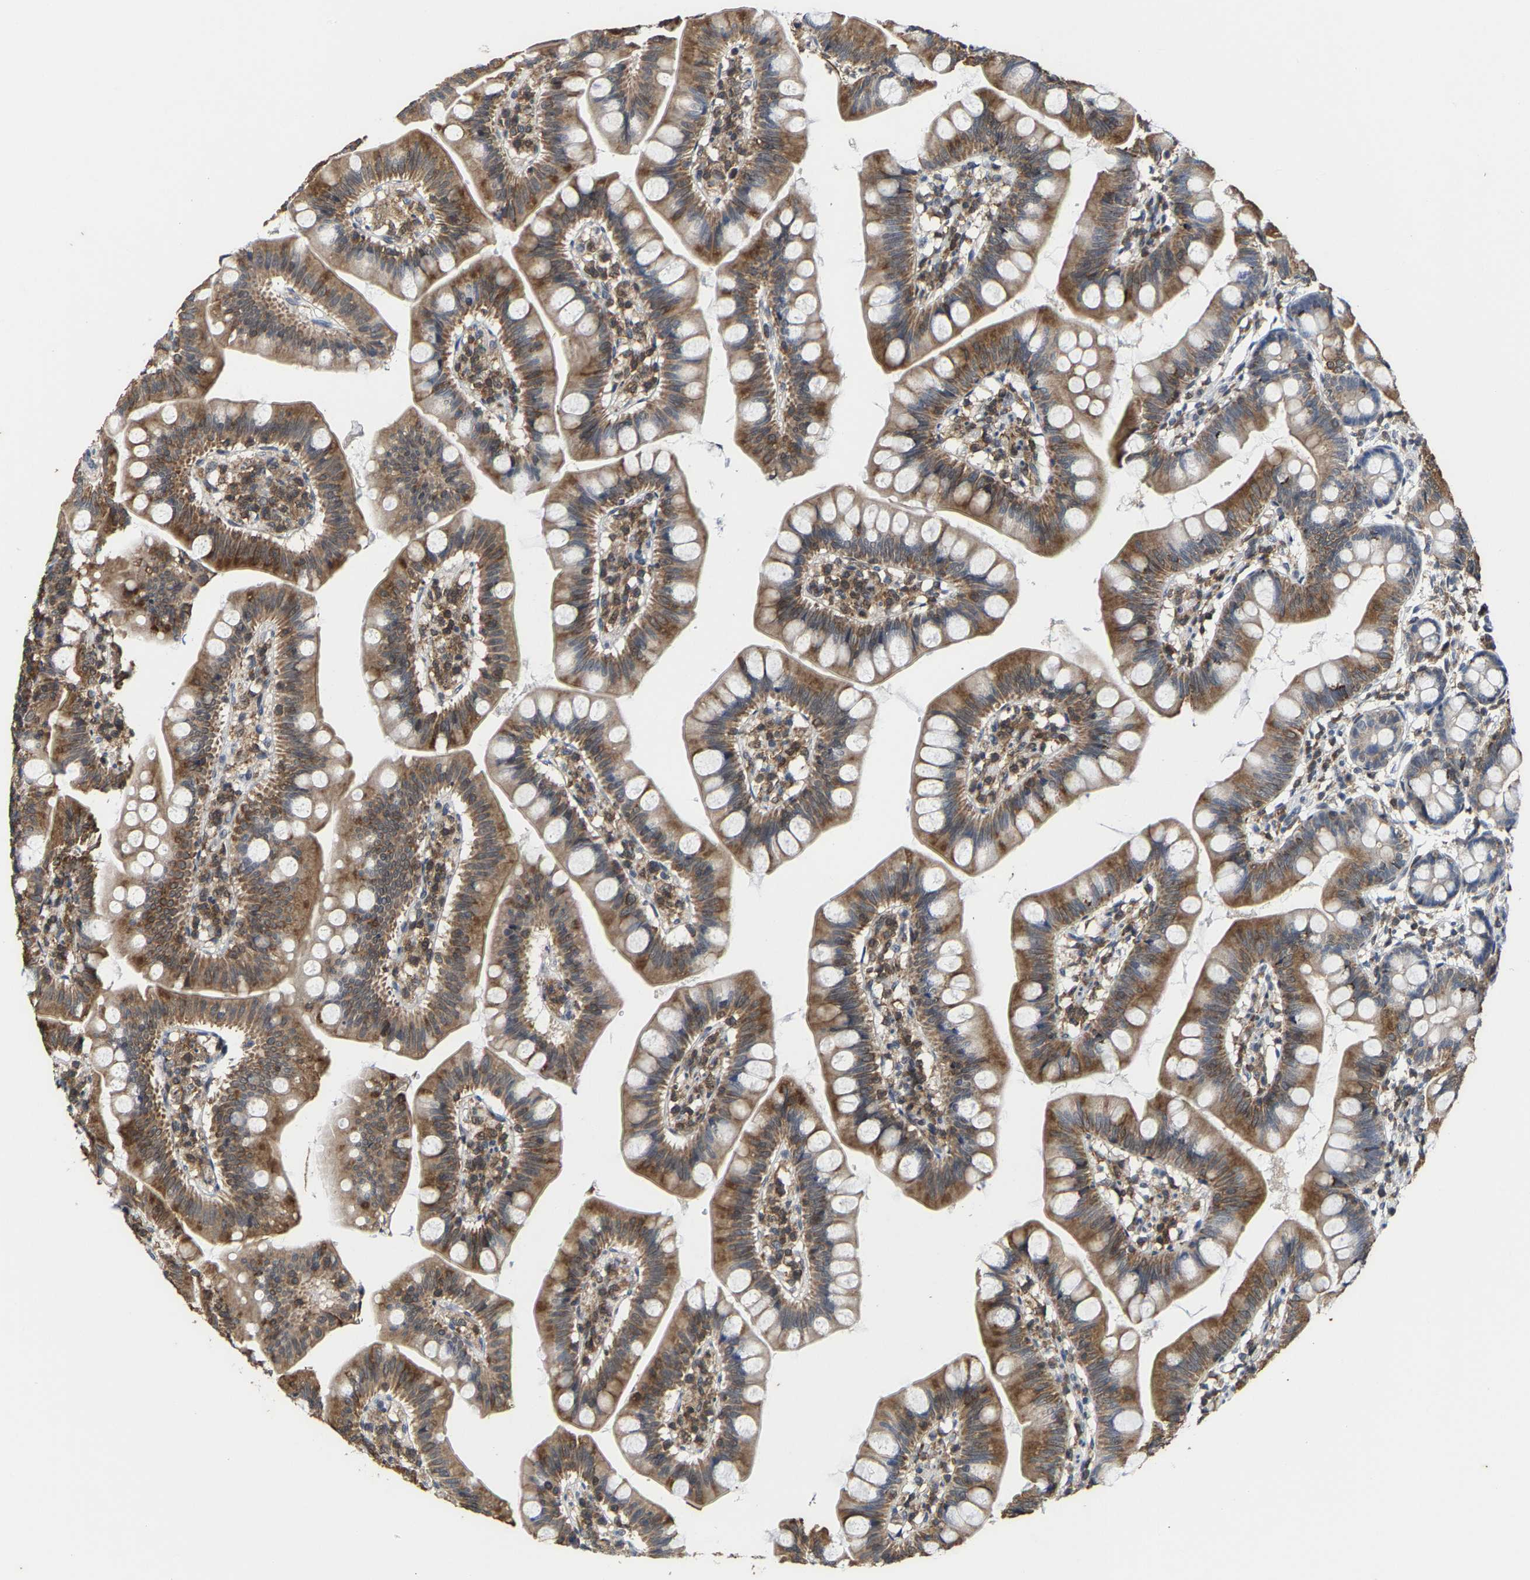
{"staining": {"intensity": "moderate", "quantity": ">75%", "location": "cytoplasmic/membranous"}, "tissue": "small intestine", "cell_type": "Glandular cells", "image_type": "normal", "snomed": [{"axis": "morphology", "description": "Normal tissue, NOS"}, {"axis": "topography", "description": "Small intestine"}], "caption": "Immunohistochemistry of unremarkable human small intestine demonstrates medium levels of moderate cytoplasmic/membranous expression in approximately >75% of glandular cells. (DAB = brown stain, brightfield microscopy at high magnification).", "gene": "FGD3", "patient": {"sex": "male", "age": 7}}